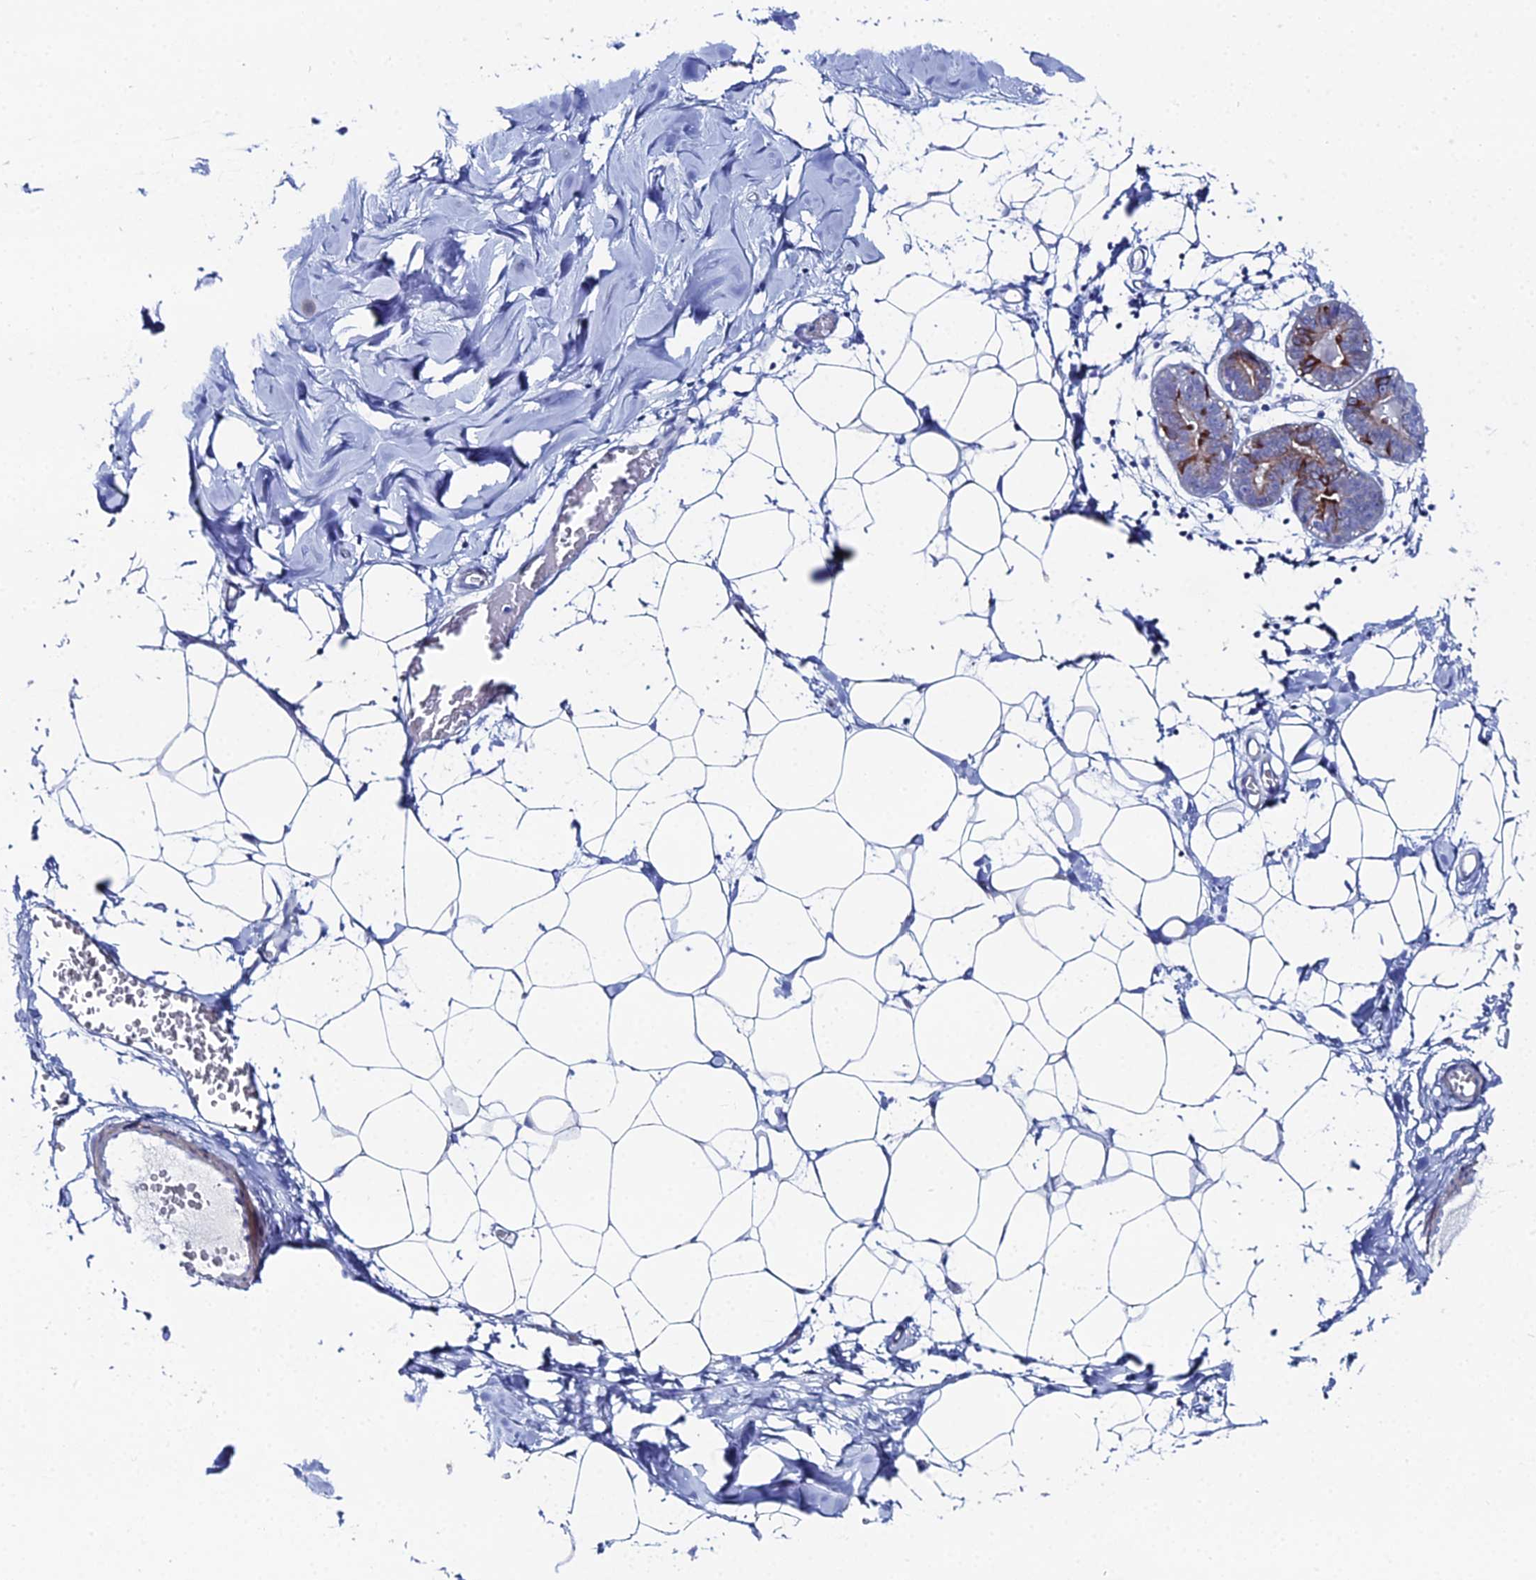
{"staining": {"intensity": "negative", "quantity": "none", "location": "none"}, "tissue": "breast", "cell_type": "Adipocytes", "image_type": "normal", "snomed": [{"axis": "morphology", "description": "Normal tissue, NOS"}, {"axis": "topography", "description": "Breast"}], "caption": "This is an immunohistochemistry photomicrograph of unremarkable breast. There is no expression in adipocytes.", "gene": "DHX34", "patient": {"sex": "female", "age": 27}}